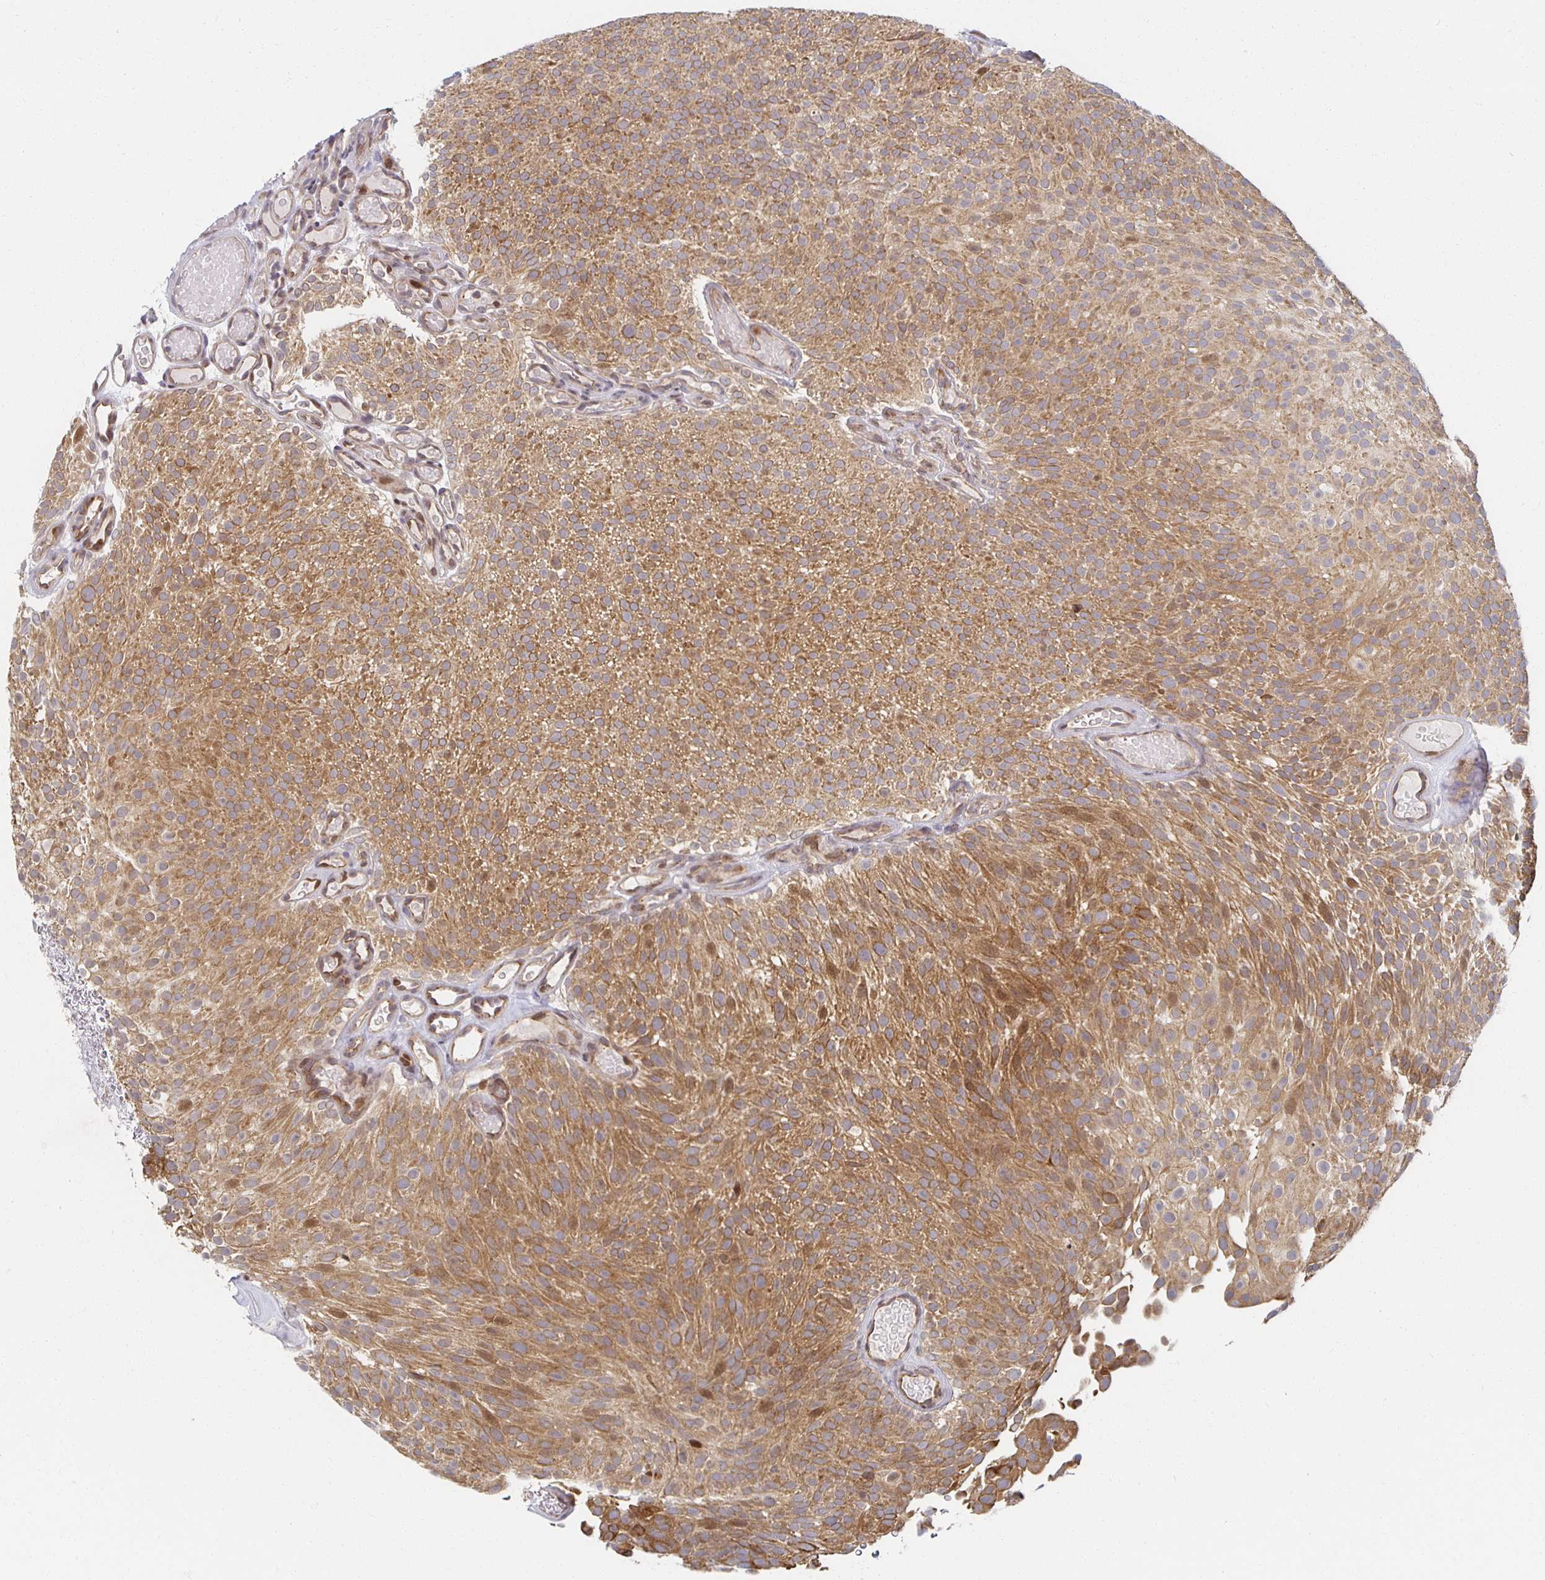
{"staining": {"intensity": "moderate", "quantity": ">75%", "location": "cytoplasmic/membranous"}, "tissue": "urothelial cancer", "cell_type": "Tumor cells", "image_type": "cancer", "snomed": [{"axis": "morphology", "description": "Urothelial carcinoma, Low grade"}, {"axis": "topography", "description": "Urinary bladder"}], "caption": "Tumor cells display moderate cytoplasmic/membranous staining in about >75% of cells in low-grade urothelial carcinoma. The staining is performed using DAB brown chromogen to label protein expression. The nuclei are counter-stained blue using hematoxylin.", "gene": "HCFC1R1", "patient": {"sex": "male", "age": 78}}